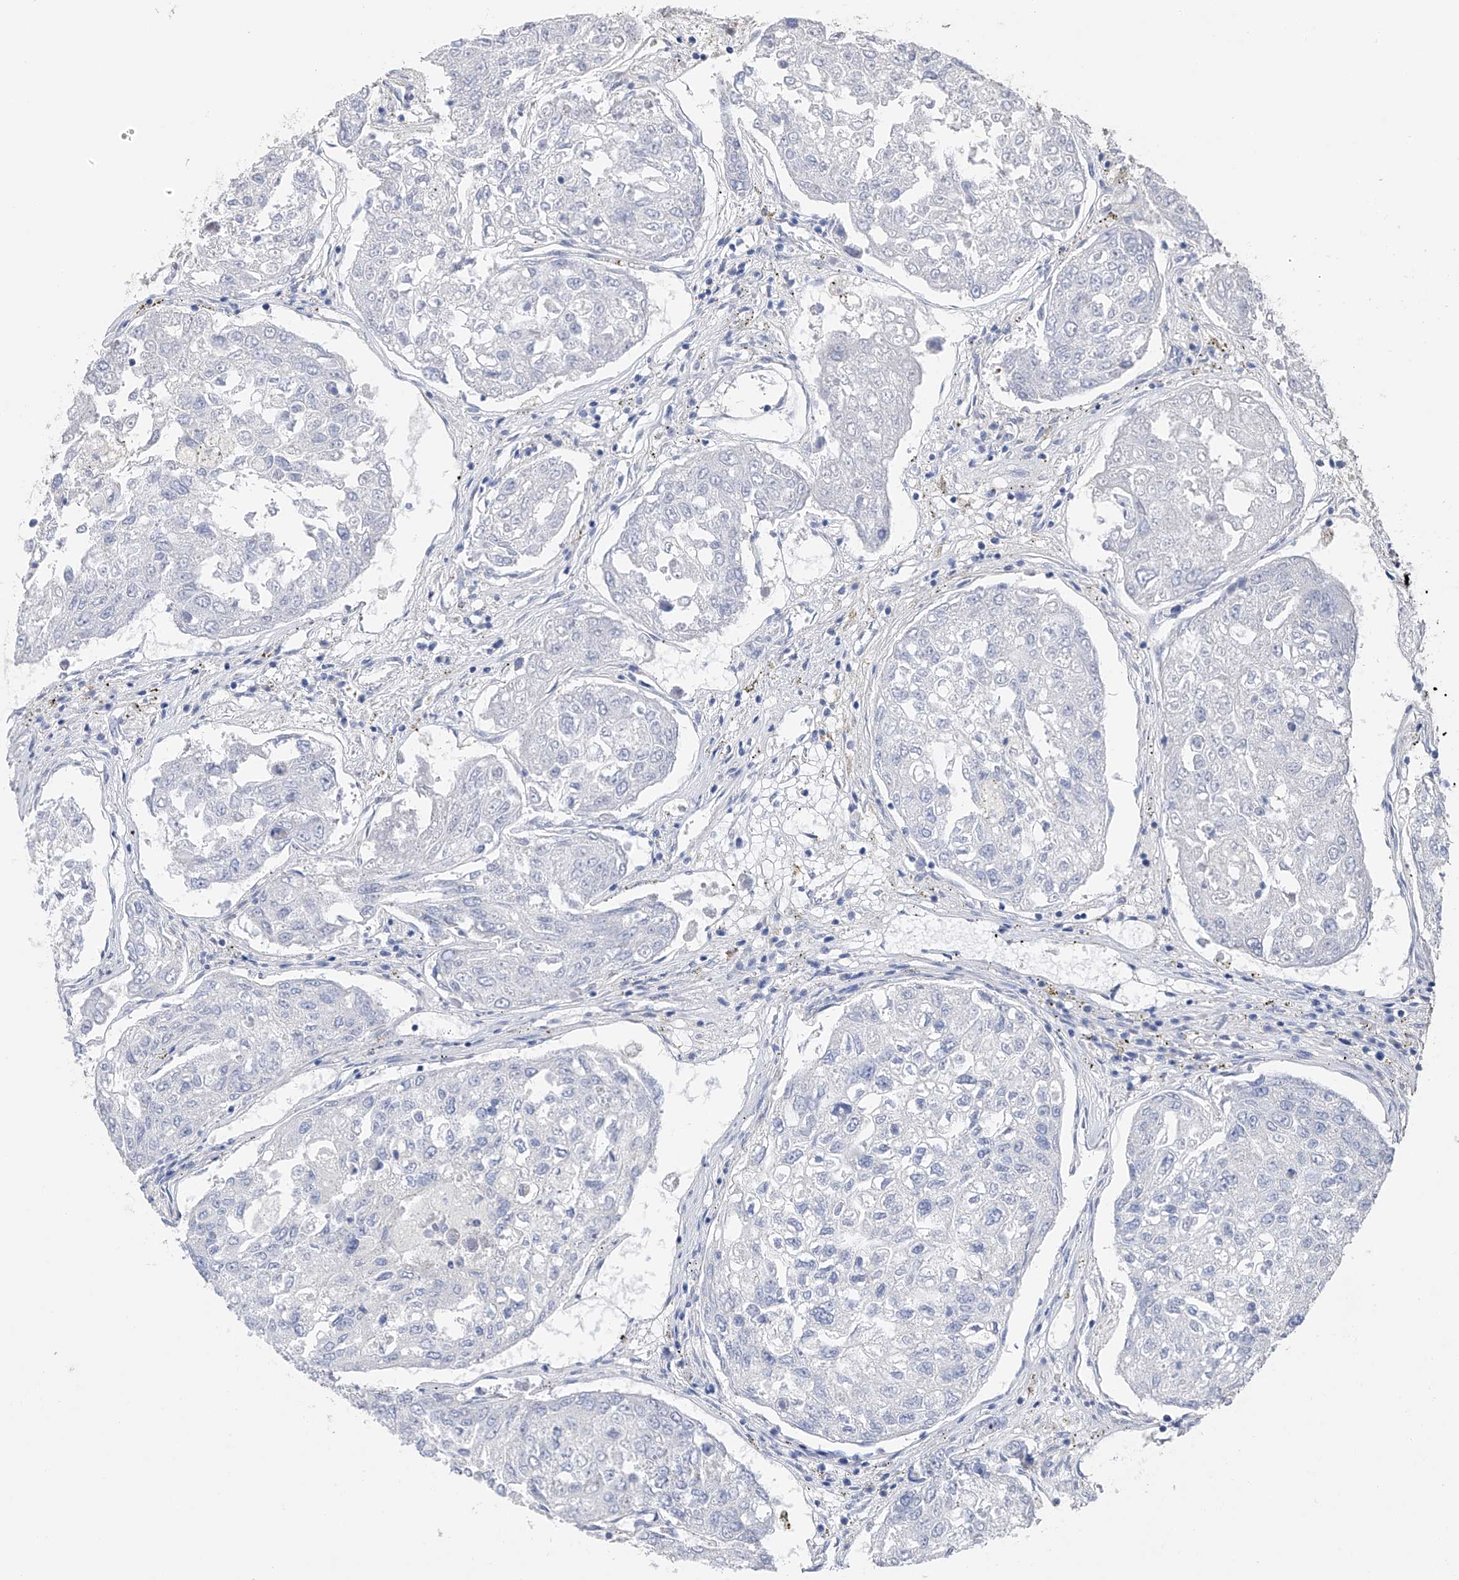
{"staining": {"intensity": "negative", "quantity": "none", "location": "none"}, "tissue": "urothelial cancer", "cell_type": "Tumor cells", "image_type": "cancer", "snomed": [{"axis": "morphology", "description": "Urothelial carcinoma, High grade"}, {"axis": "topography", "description": "Lymph node"}, {"axis": "topography", "description": "Urinary bladder"}], "caption": "Tumor cells are negative for brown protein staining in urothelial cancer.", "gene": "ADRA1A", "patient": {"sex": "male", "age": 51}}